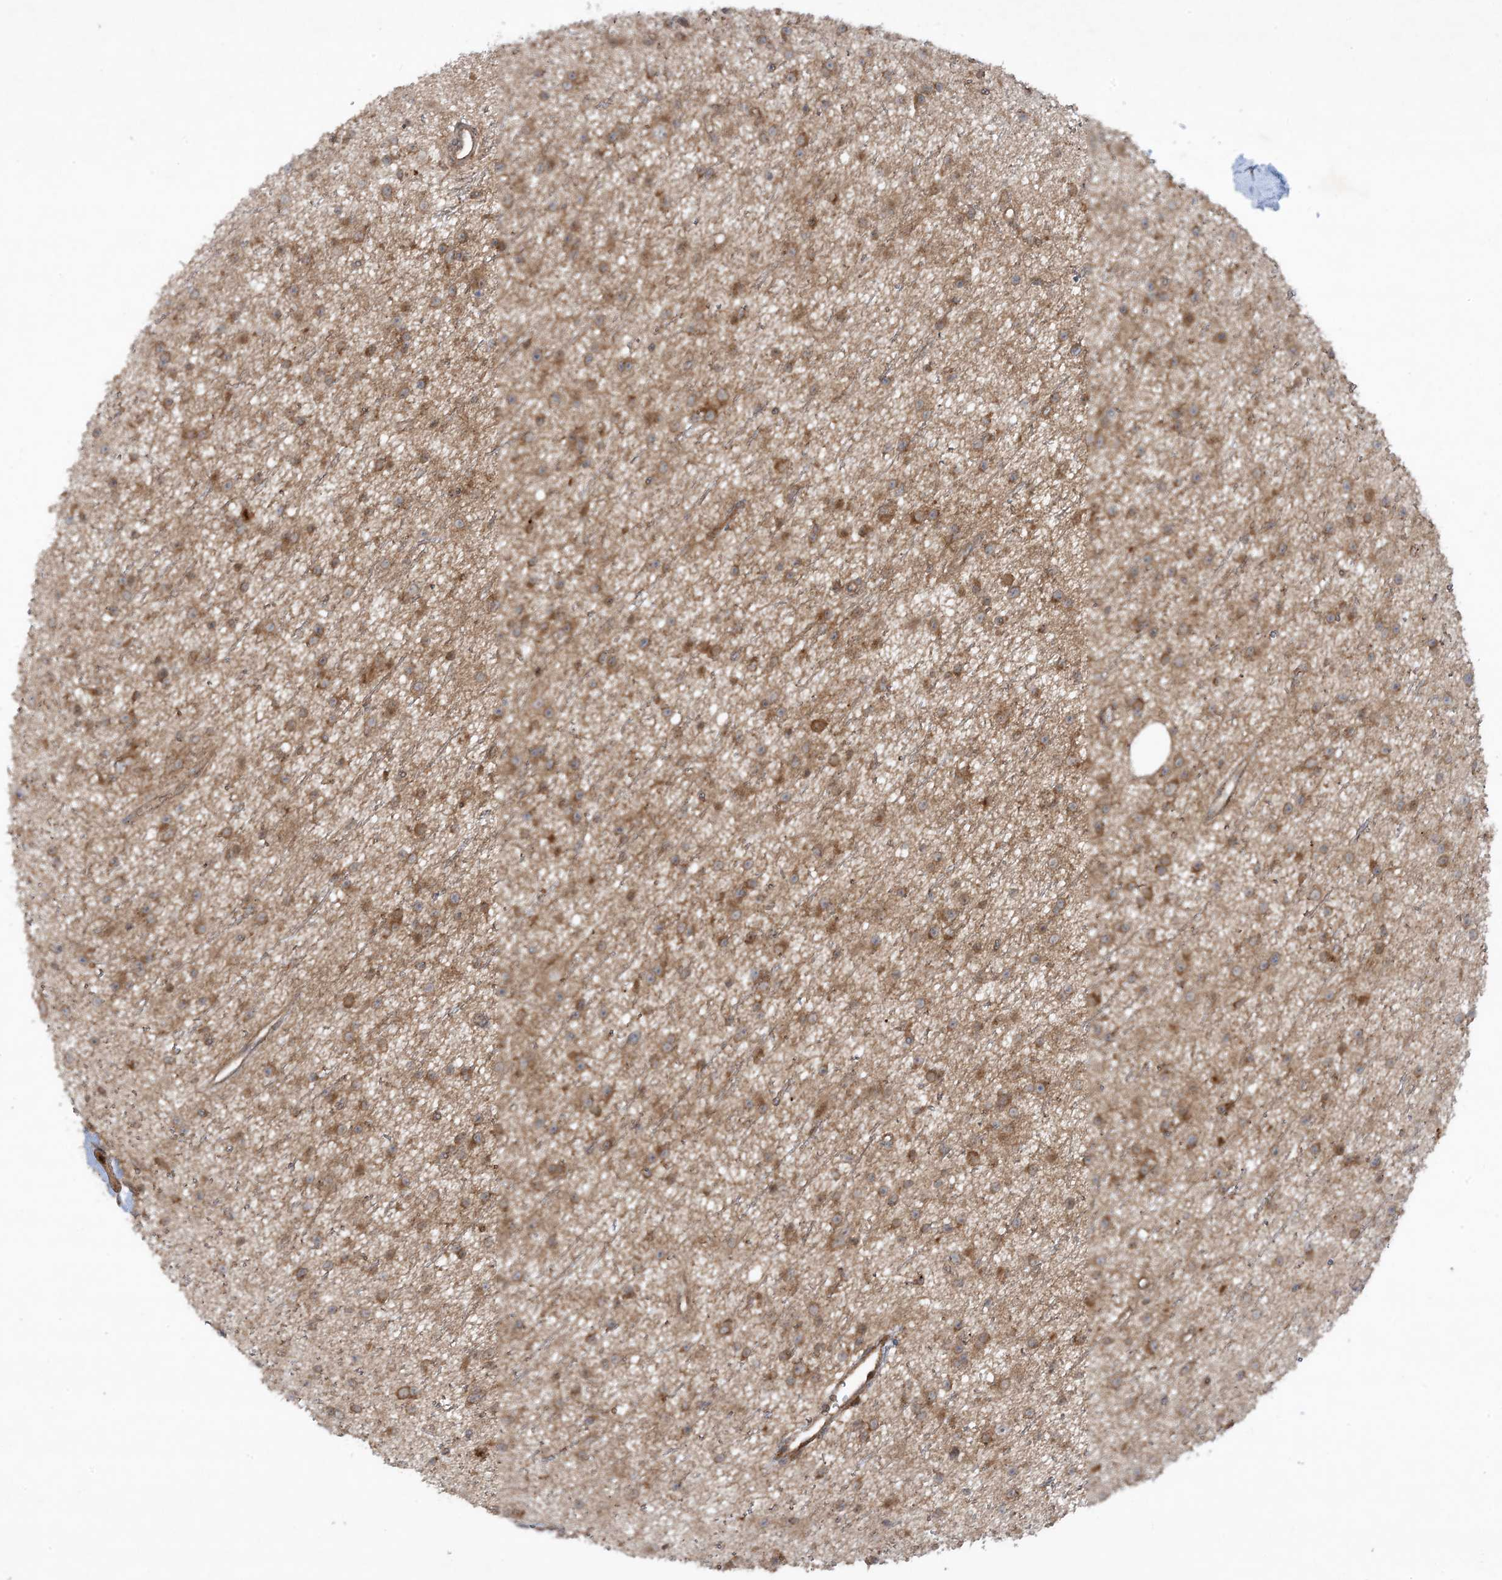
{"staining": {"intensity": "moderate", "quantity": ">75%", "location": "cytoplasmic/membranous"}, "tissue": "glioma", "cell_type": "Tumor cells", "image_type": "cancer", "snomed": [{"axis": "morphology", "description": "Glioma, malignant, Low grade"}, {"axis": "topography", "description": "Cerebral cortex"}], "caption": "IHC staining of low-grade glioma (malignant), which reveals medium levels of moderate cytoplasmic/membranous staining in approximately >75% of tumor cells indicating moderate cytoplasmic/membranous protein expression. The staining was performed using DAB (brown) for protein detection and nuclei were counterstained in hematoxylin (blue).", "gene": "STAM2", "patient": {"sex": "female", "age": 39}}